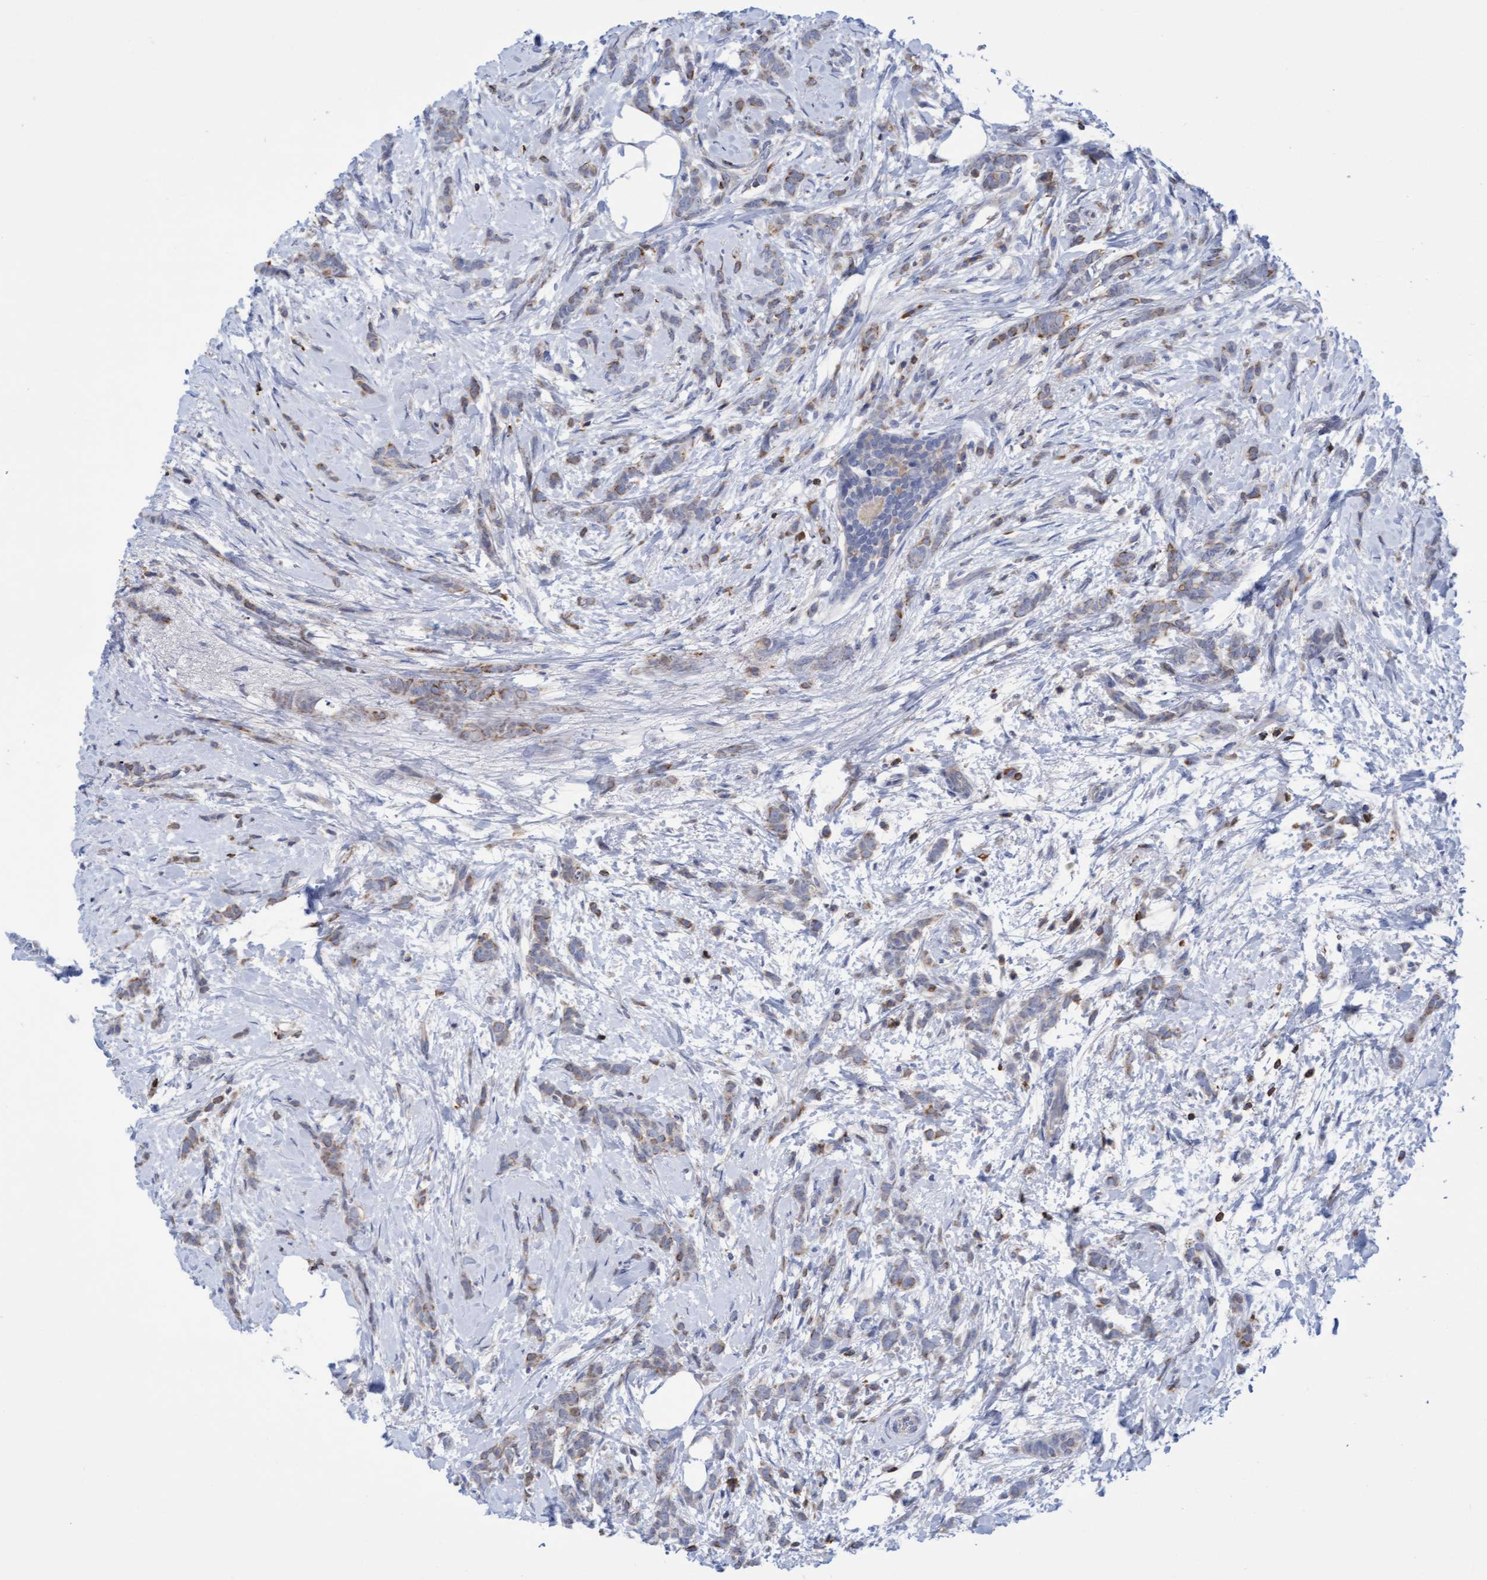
{"staining": {"intensity": "weak", "quantity": "25%-75%", "location": "cytoplasmic/membranous"}, "tissue": "breast cancer", "cell_type": "Tumor cells", "image_type": "cancer", "snomed": [{"axis": "morphology", "description": "Lobular carcinoma, in situ"}, {"axis": "morphology", "description": "Lobular carcinoma"}, {"axis": "topography", "description": "Breast"}], "caption": "Tumor cells show low levels of weak cytoplasmic/membranous staining in about 25%-75% of cells in lobular carcinoma (breast).", "gene": "FNBP1", "patient": {"sex": "female", "age": 41}}